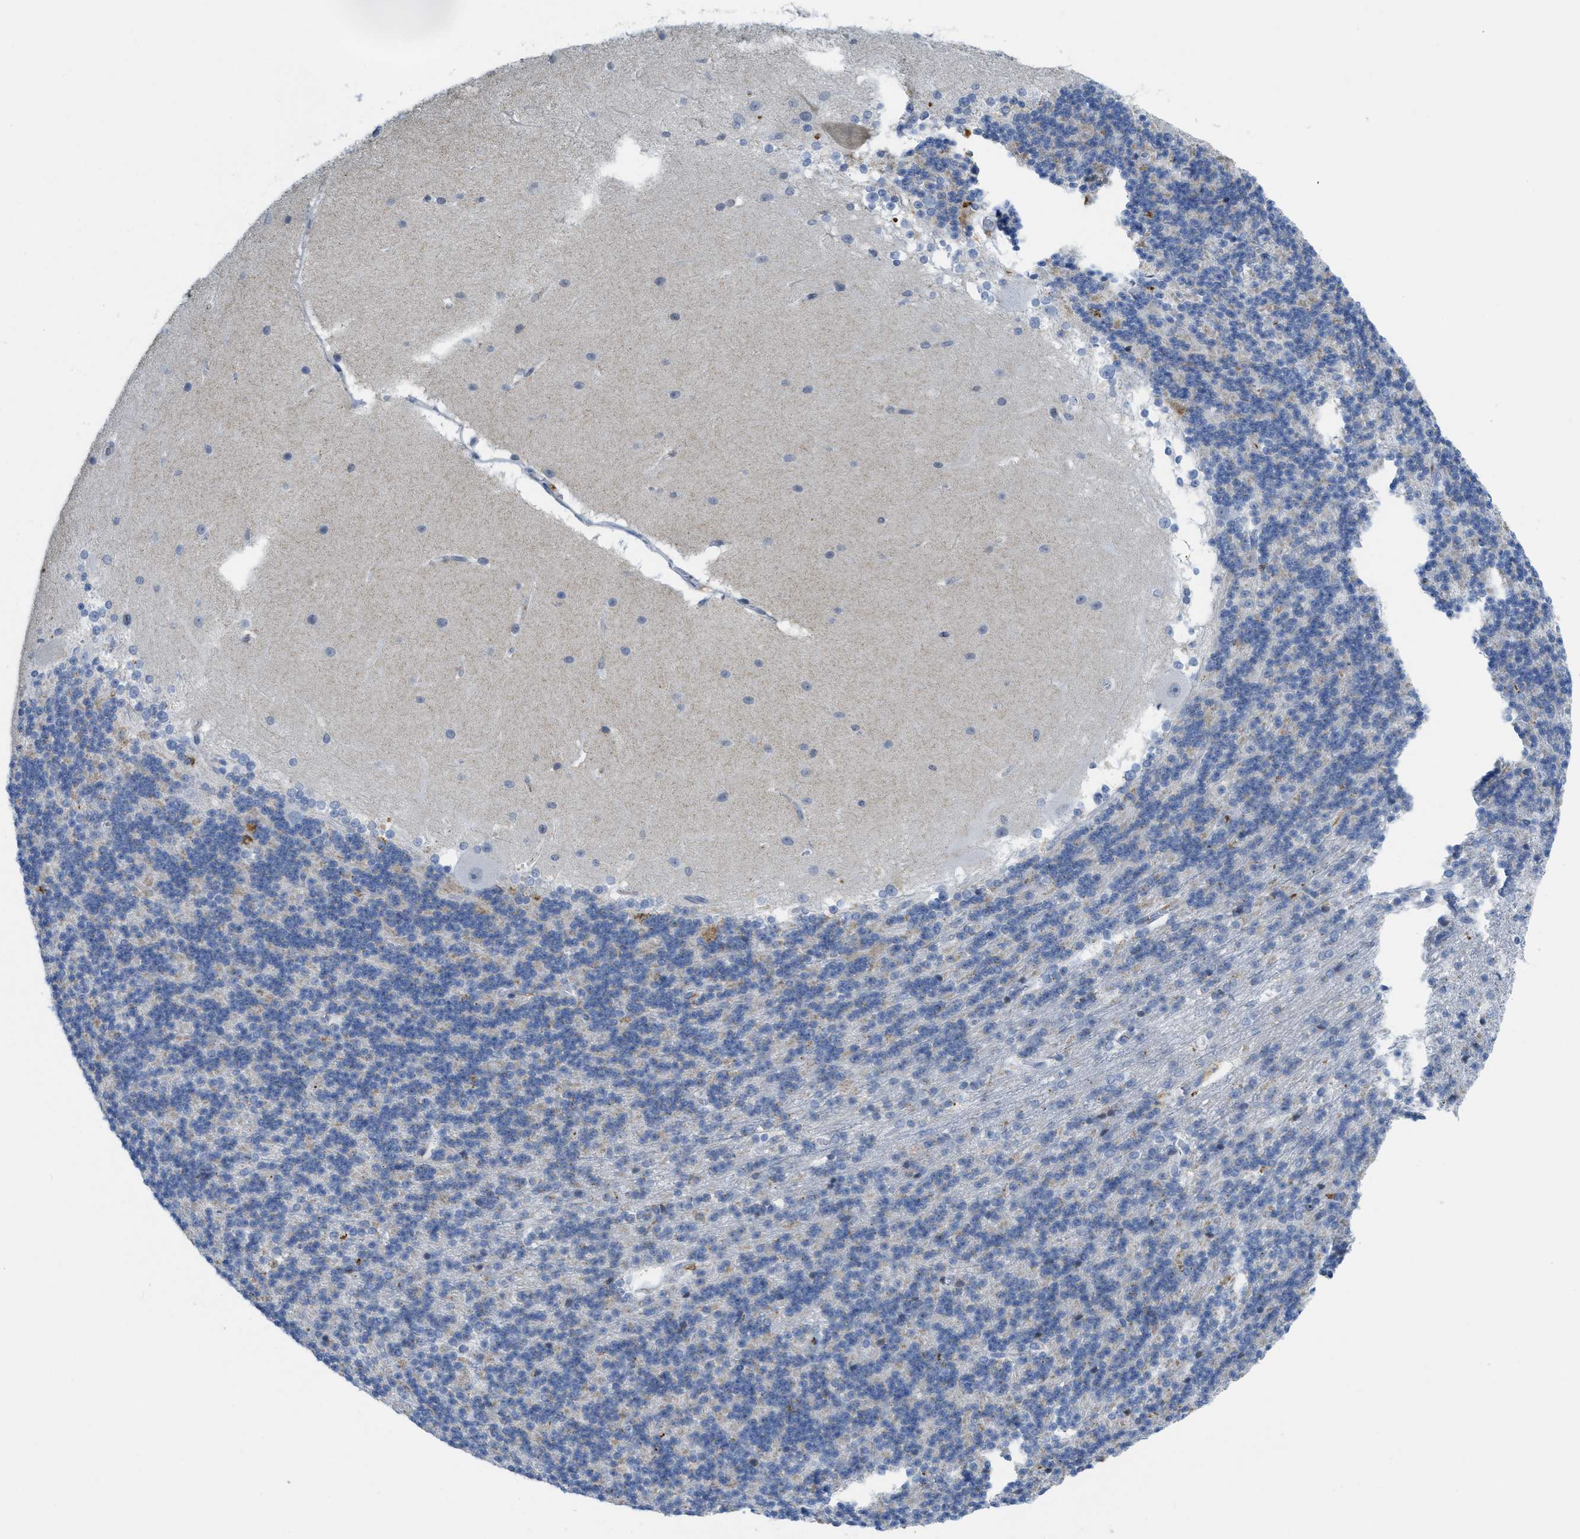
{"staining": {"intensity": "weak", "quantity": "25%-75%", "location": "cytoplasmic/membranous"}, "tissue": "cerebellum", "cell_type": "Cells in granular layer", "image_type": "normal", "snomed": [{"axis": "morphology", "description": "Normal tissue, NOS"}, {"axis": "topography", "description": "Cerebellum"}], "caption": "IHC of normal human cerebellum reveals low levels of weak cytoplasmic/membranous positivity in about 25%-75% of cells in granular layer. Nuclei are stained in blue.", "gene": "WDR4", "patient": {"sex": "female", "age": 19}}